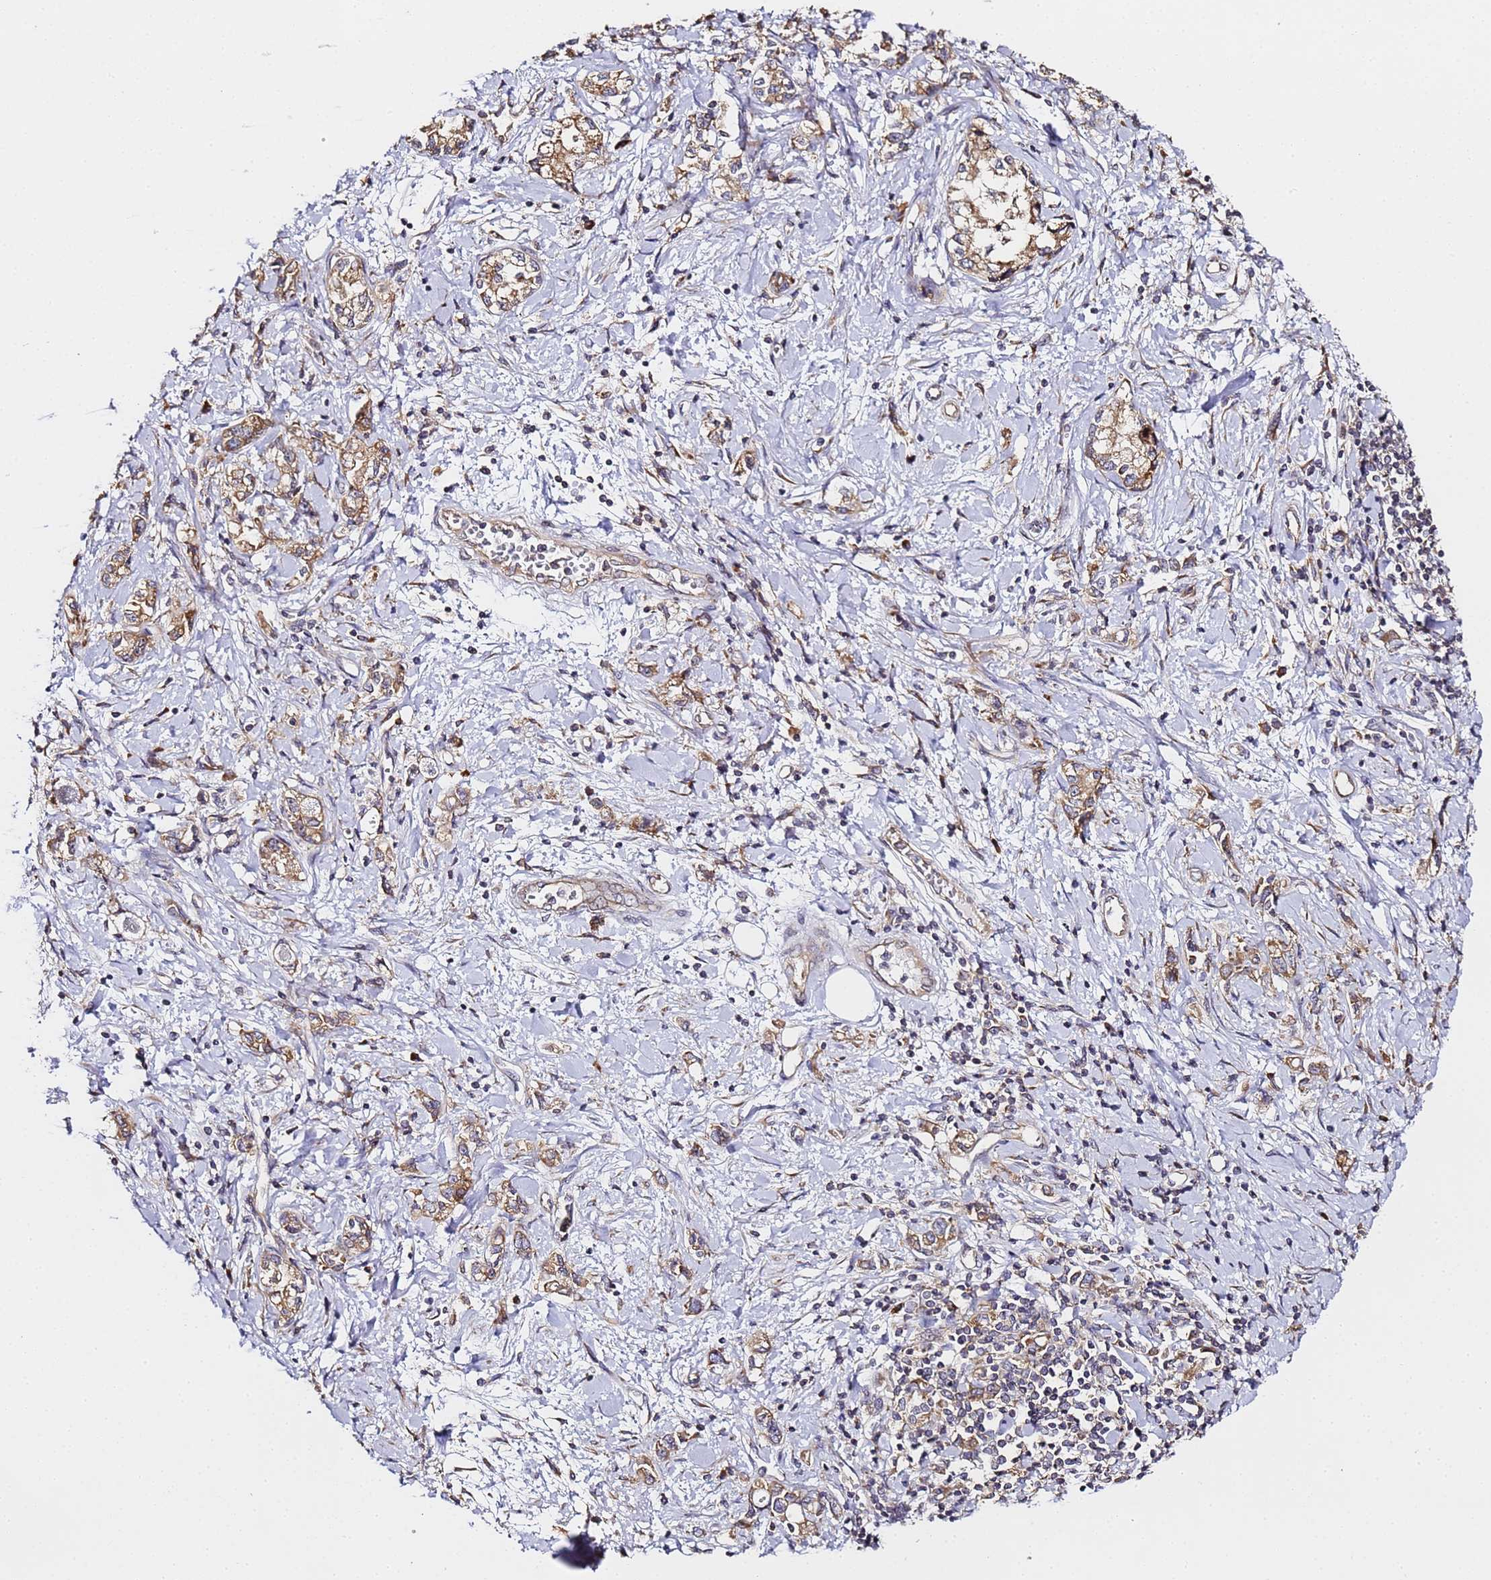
{"staining": {"intensity": "moderate", "quantity": ">75%", "location": "cytoplasmic/membranous"}, "tissue": "stomach cancer", "cell_type": "Tumor cells", "image_type": "cancer", "snomed": [{"axis": "morphology", "description": "Adenocarcinoma, NOS"}, {"axis": "topography", "description": "Stomach"}], "caption": "This image demonstrates immunohistochemistry staining of stomach cancer, with medium moderate cytoplasmic/membranous staining in approximately >75% of tumor cells.", "gene": "RPL13A", "patient": {"sex": "female", "age": 76}}